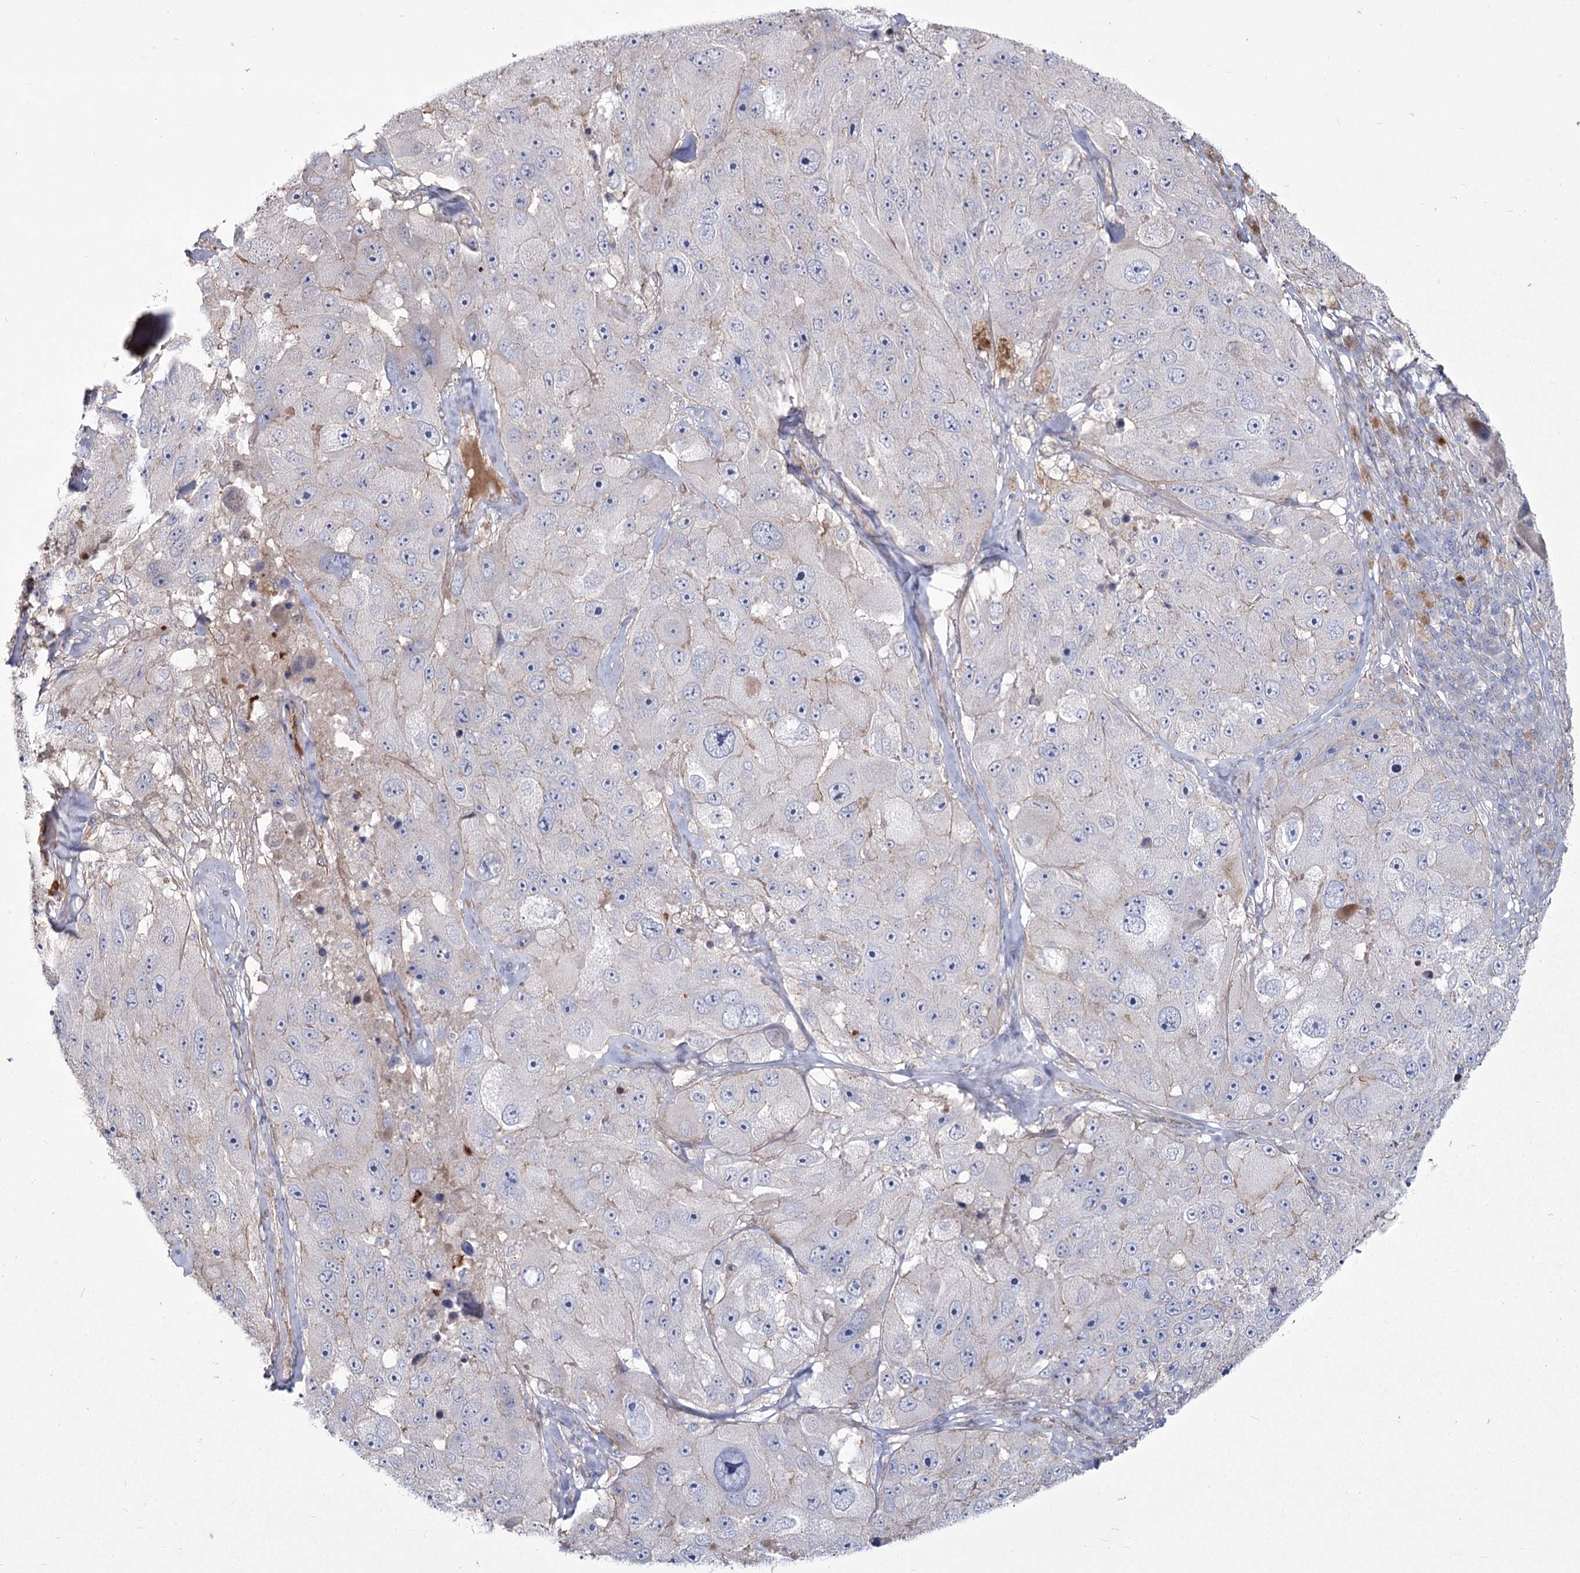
{"staining": {"intensity": "negative", "quantity": "none", "location": "none"}, "tissue": "melanoma", "cell_type": "Tumor cells", "image_type": "cancer", "snomed": [{"axis": "morphology", "description": "Malignant melanoma, Metastatic site"}, {"axis": "topography", "description": "Lymph node"}], "caption": "Tumor cells show no significant staining in malignant melanoma (metastatic site). (Stains: DAB (3,3'-diaminobenzidine) IHC with hematoxylin counter stain, Microscopy: brightfield microscopy at high magnification).", "gene": "ME3", "patient": {"sex": "male", "age": 62}}